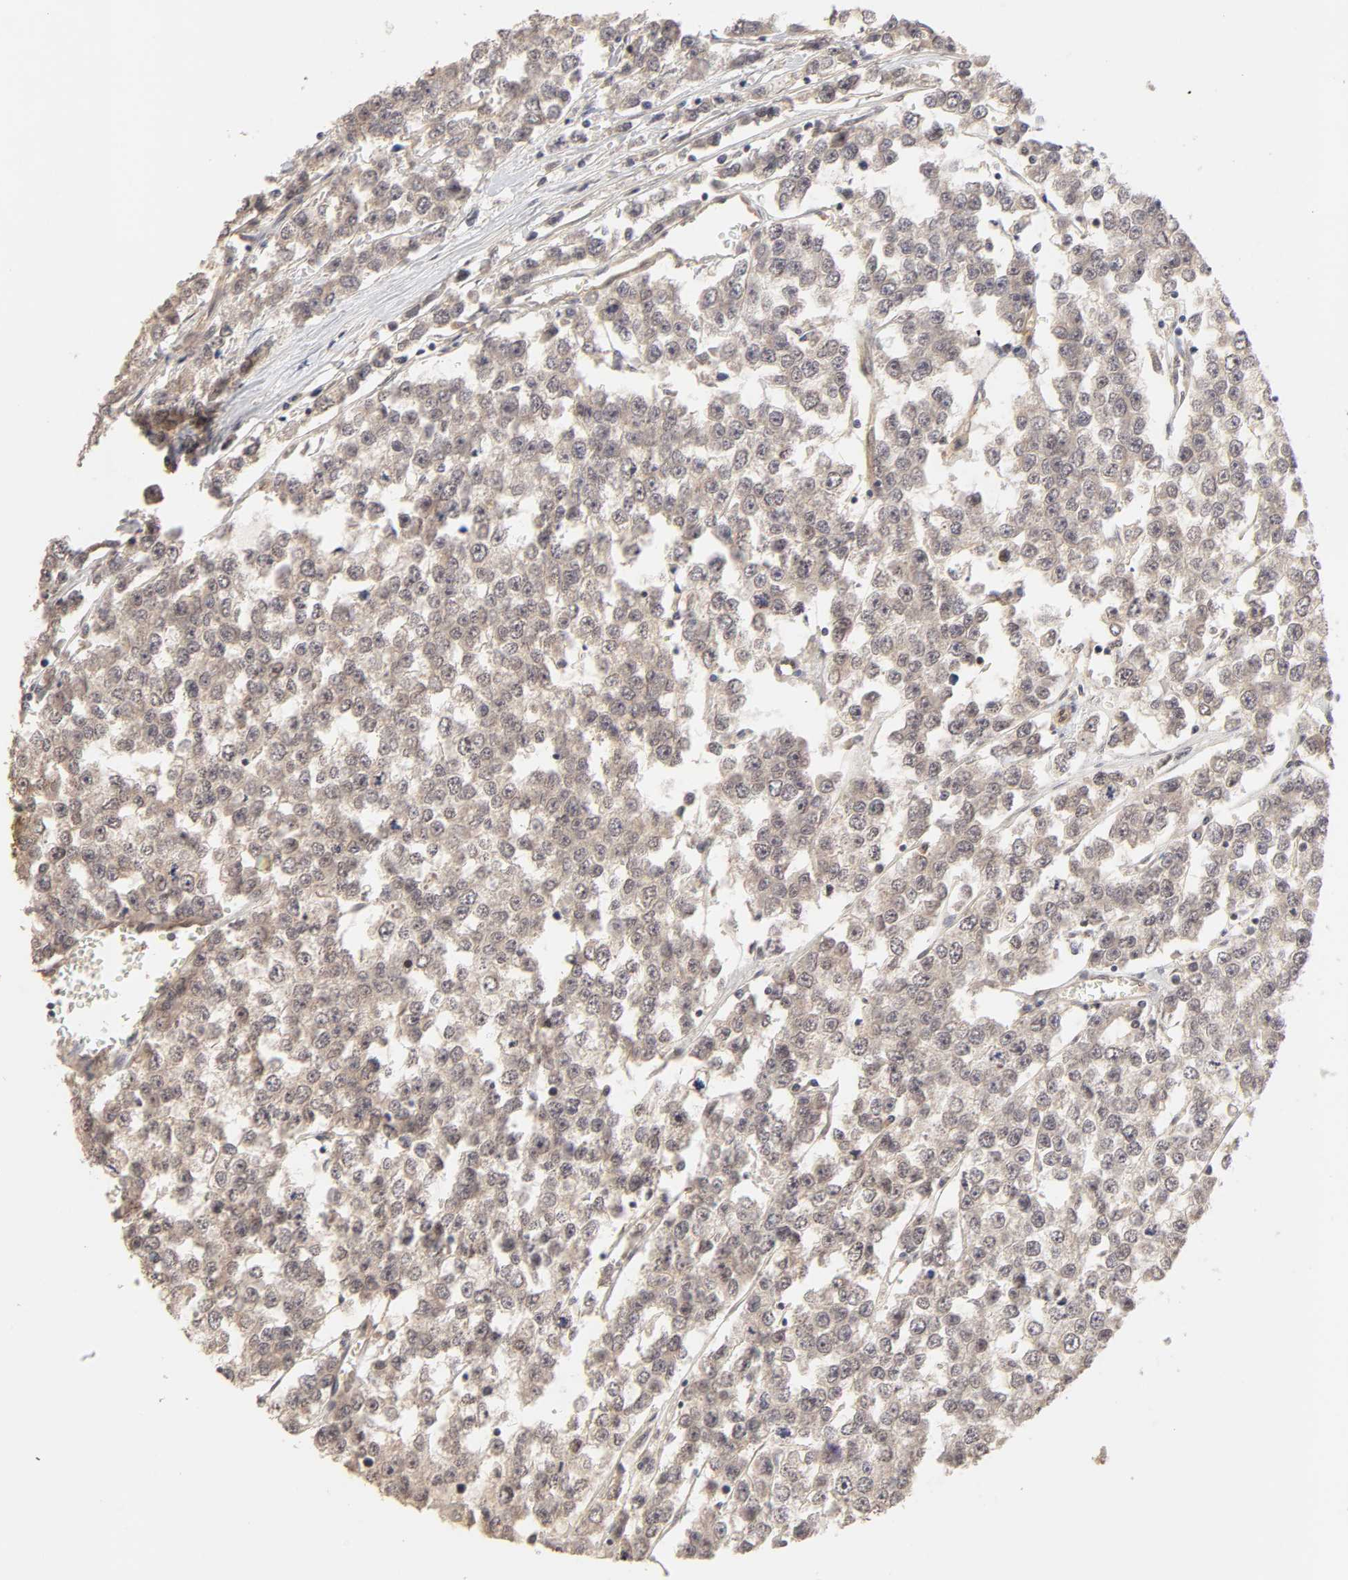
{"staining": {"intensity": "weak", "quantity": "25%-75%", "location": "cytoplasmic/membranous"}, "tissue": "testis cancer", "cell_type": "Tumor cells", "image_type": "cancer", "snomed": [{"axis": "morphology", "description": "Seminoma, NOS"}, {"axis": "morphology", "description": "Carcinoma, Embryonal, NOS"}, {"axis": "topography", "description": "Testis"}], "caption": "This photomicrograph demonstrates immunohistochemistry staining of testis embryonal carcinoma, with low weak cytoplasmic/membranous positivity in approximately 25%-75% of tumor cells.", "gene": "MAPK1", "patient": {"sex": "male", "age": 52}}